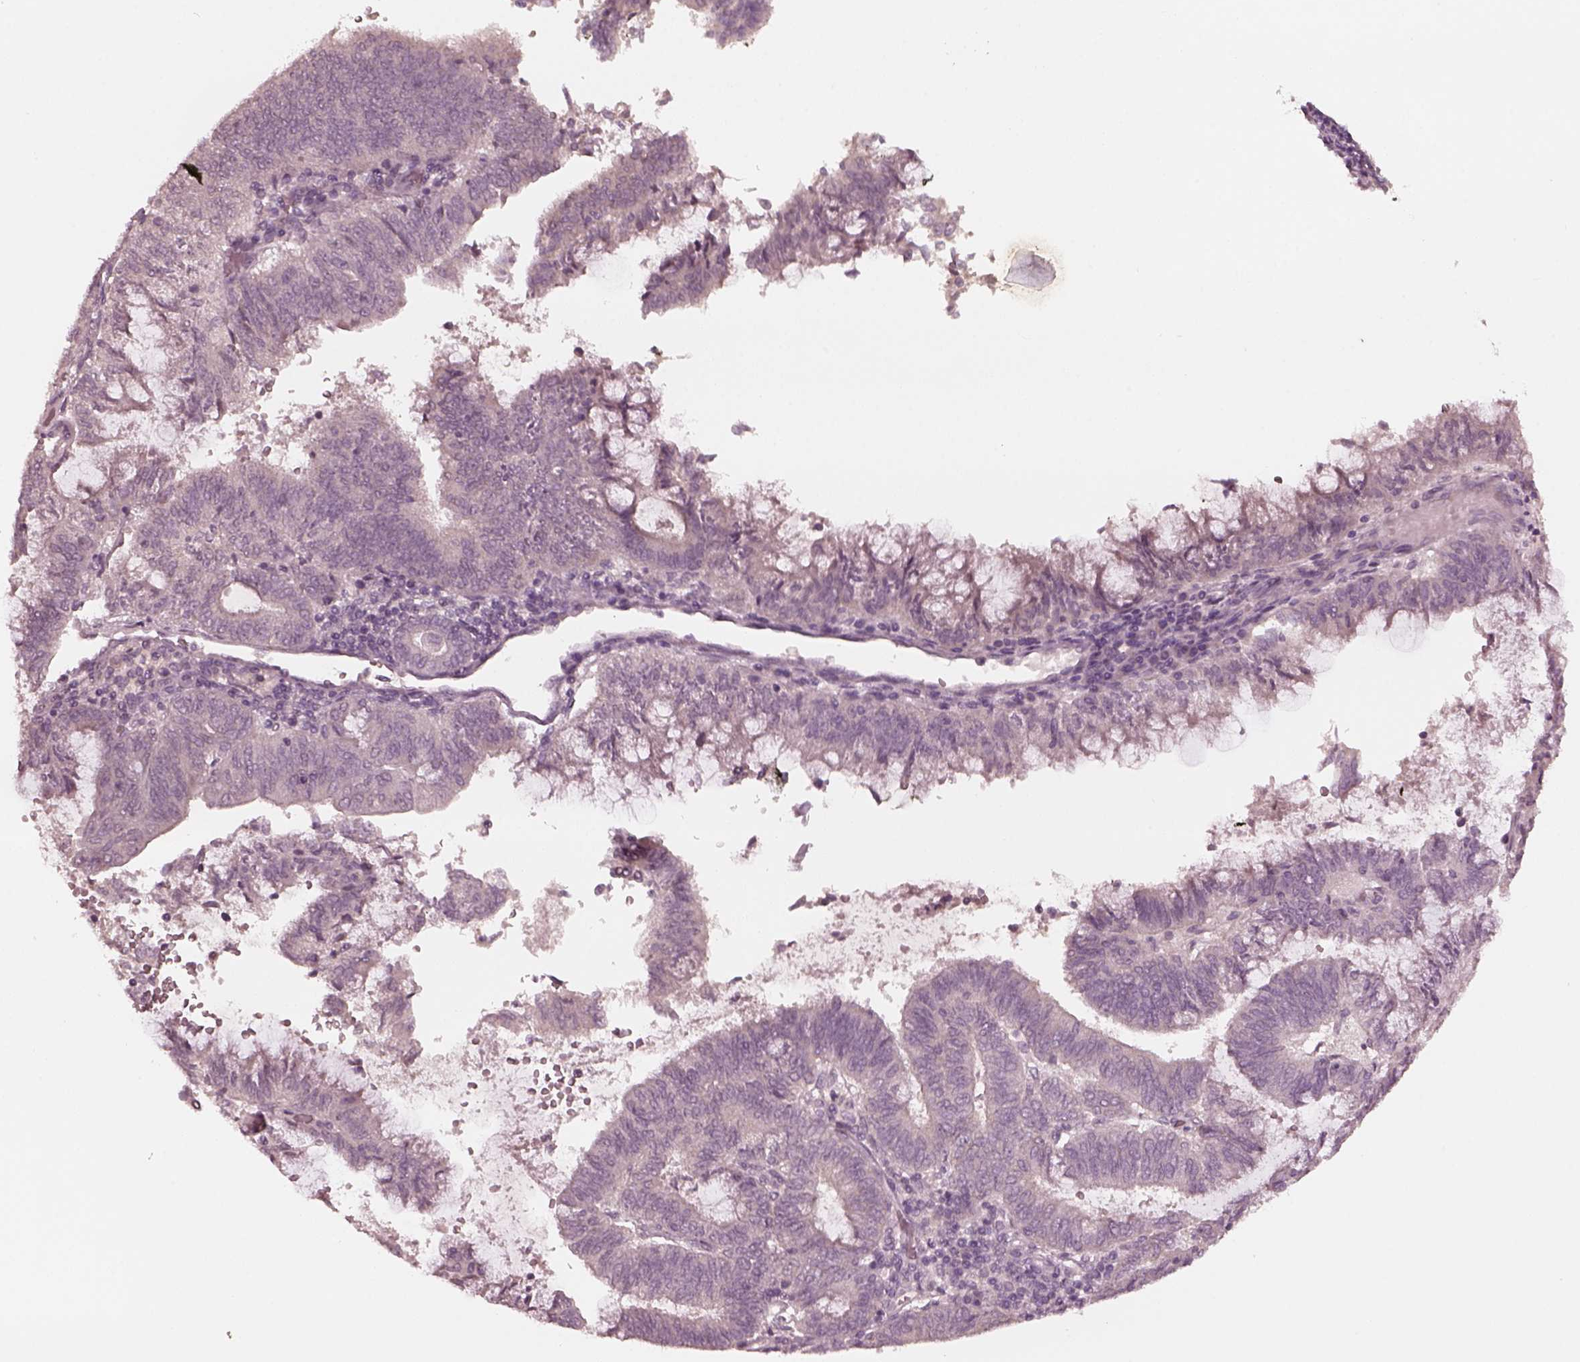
{"staining": {"intensity": "negative", "quantity": "none", "location": "none"}, "tissue": "endometrial cancer", "cell_type": "Tumor cells", "image_type": "cancer", "snomed": [{"axis": "morphology", "description": "Adenocarcinoma, NOS"}, {"axis": "topography", "description": "Endometrium"}], "caption": "DAB immunohistochemical staining of endometrial adenocarcinoma shows no significant staining in tumor cells.", "gene": "RGS7", "patient": {"sex": "female", "age": 65}}